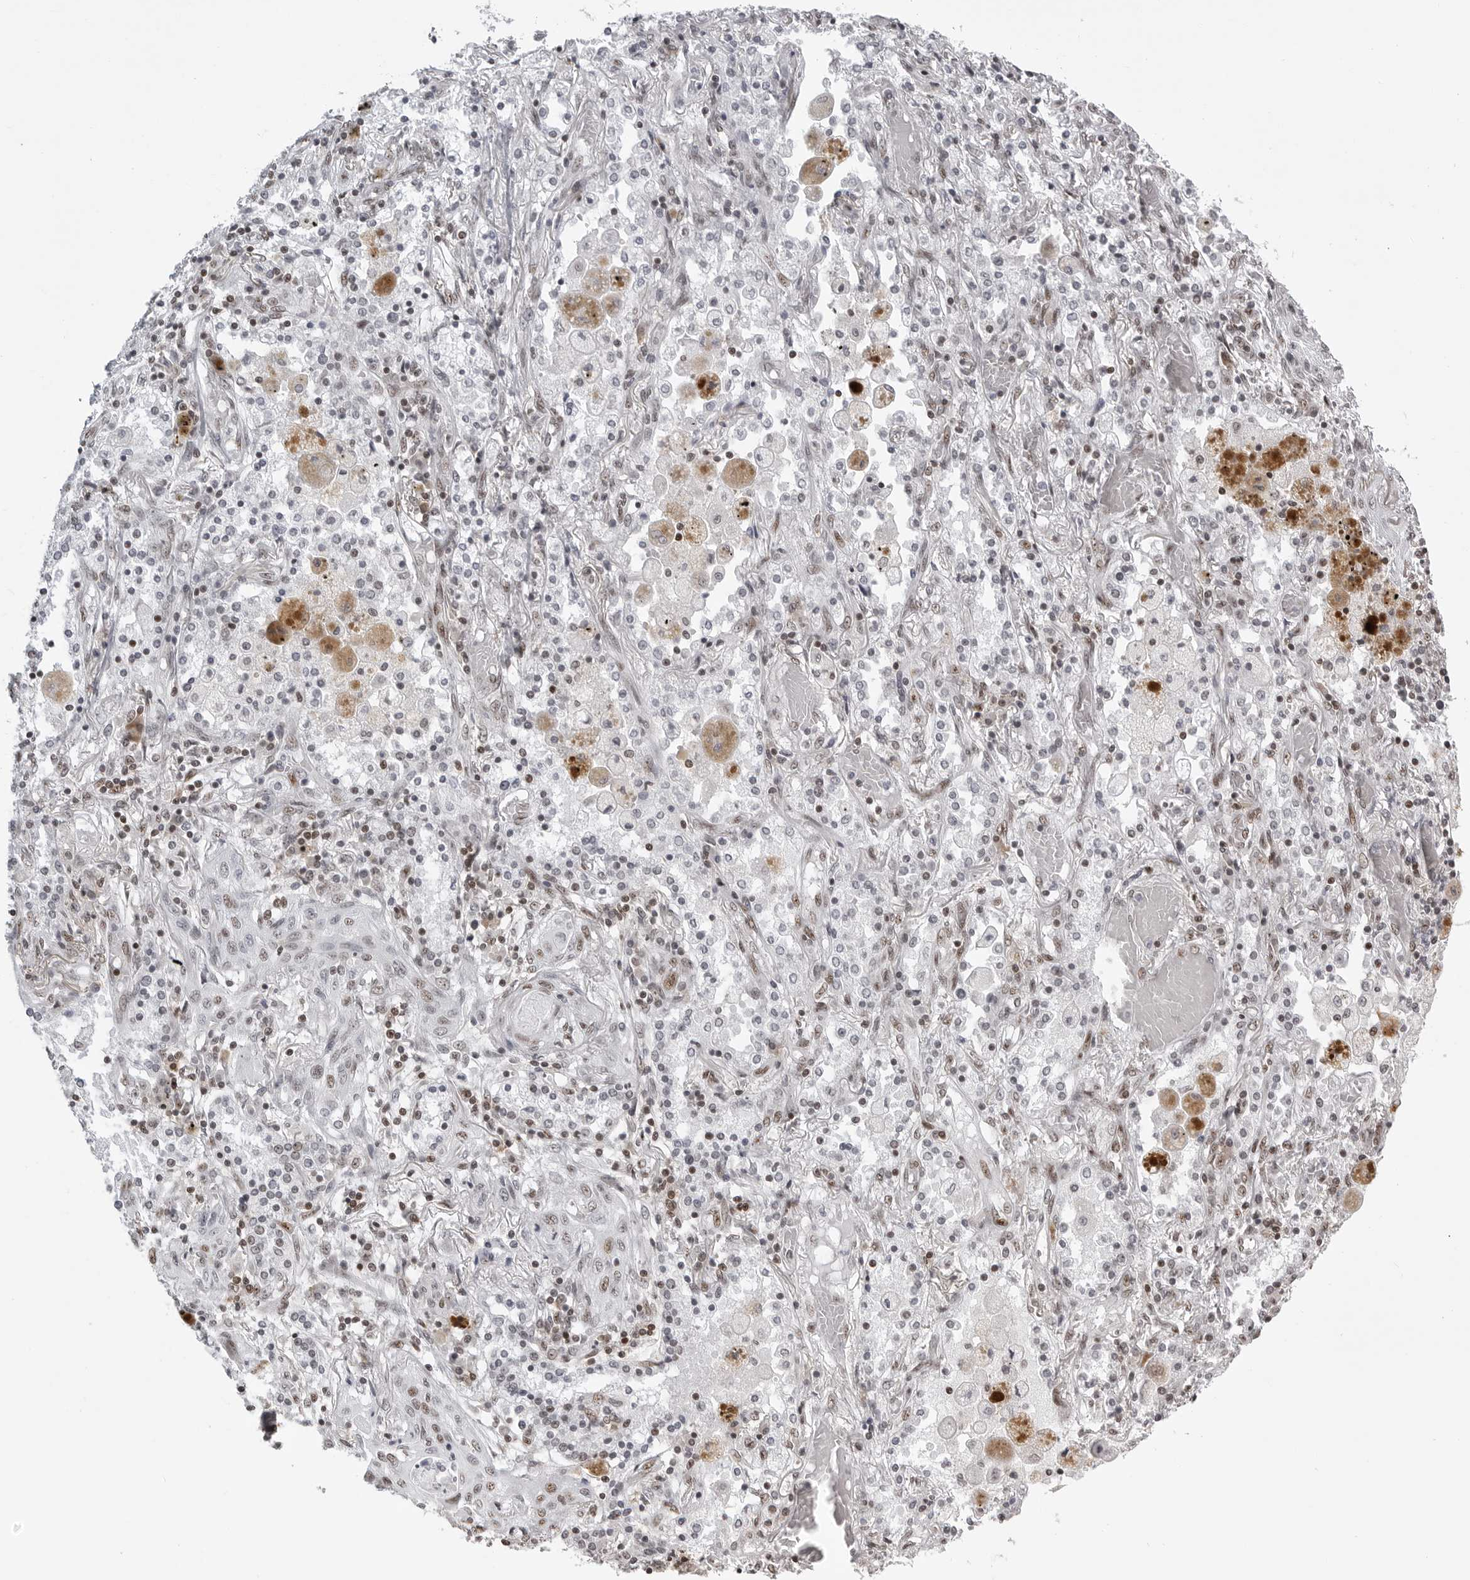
{"staining": {"intensity": "weak", "quantity": "<25%", "location": "nuclear"}, "tissue": "lung cancer", "cell_type": "Tumor cells", "image_type": "cancer", "snomed": [{"axis": "morphology", "description": "Squamous cell carcinoma, NOS"}, {"axis": "topography", "description": "Lung"}], "caption": "Tumor cells are negative for brown protein staining in lung cancer (squamous cell carcinoma).", "gene": "WRAP53", "patient": {"sex": "female", "age": 47}}